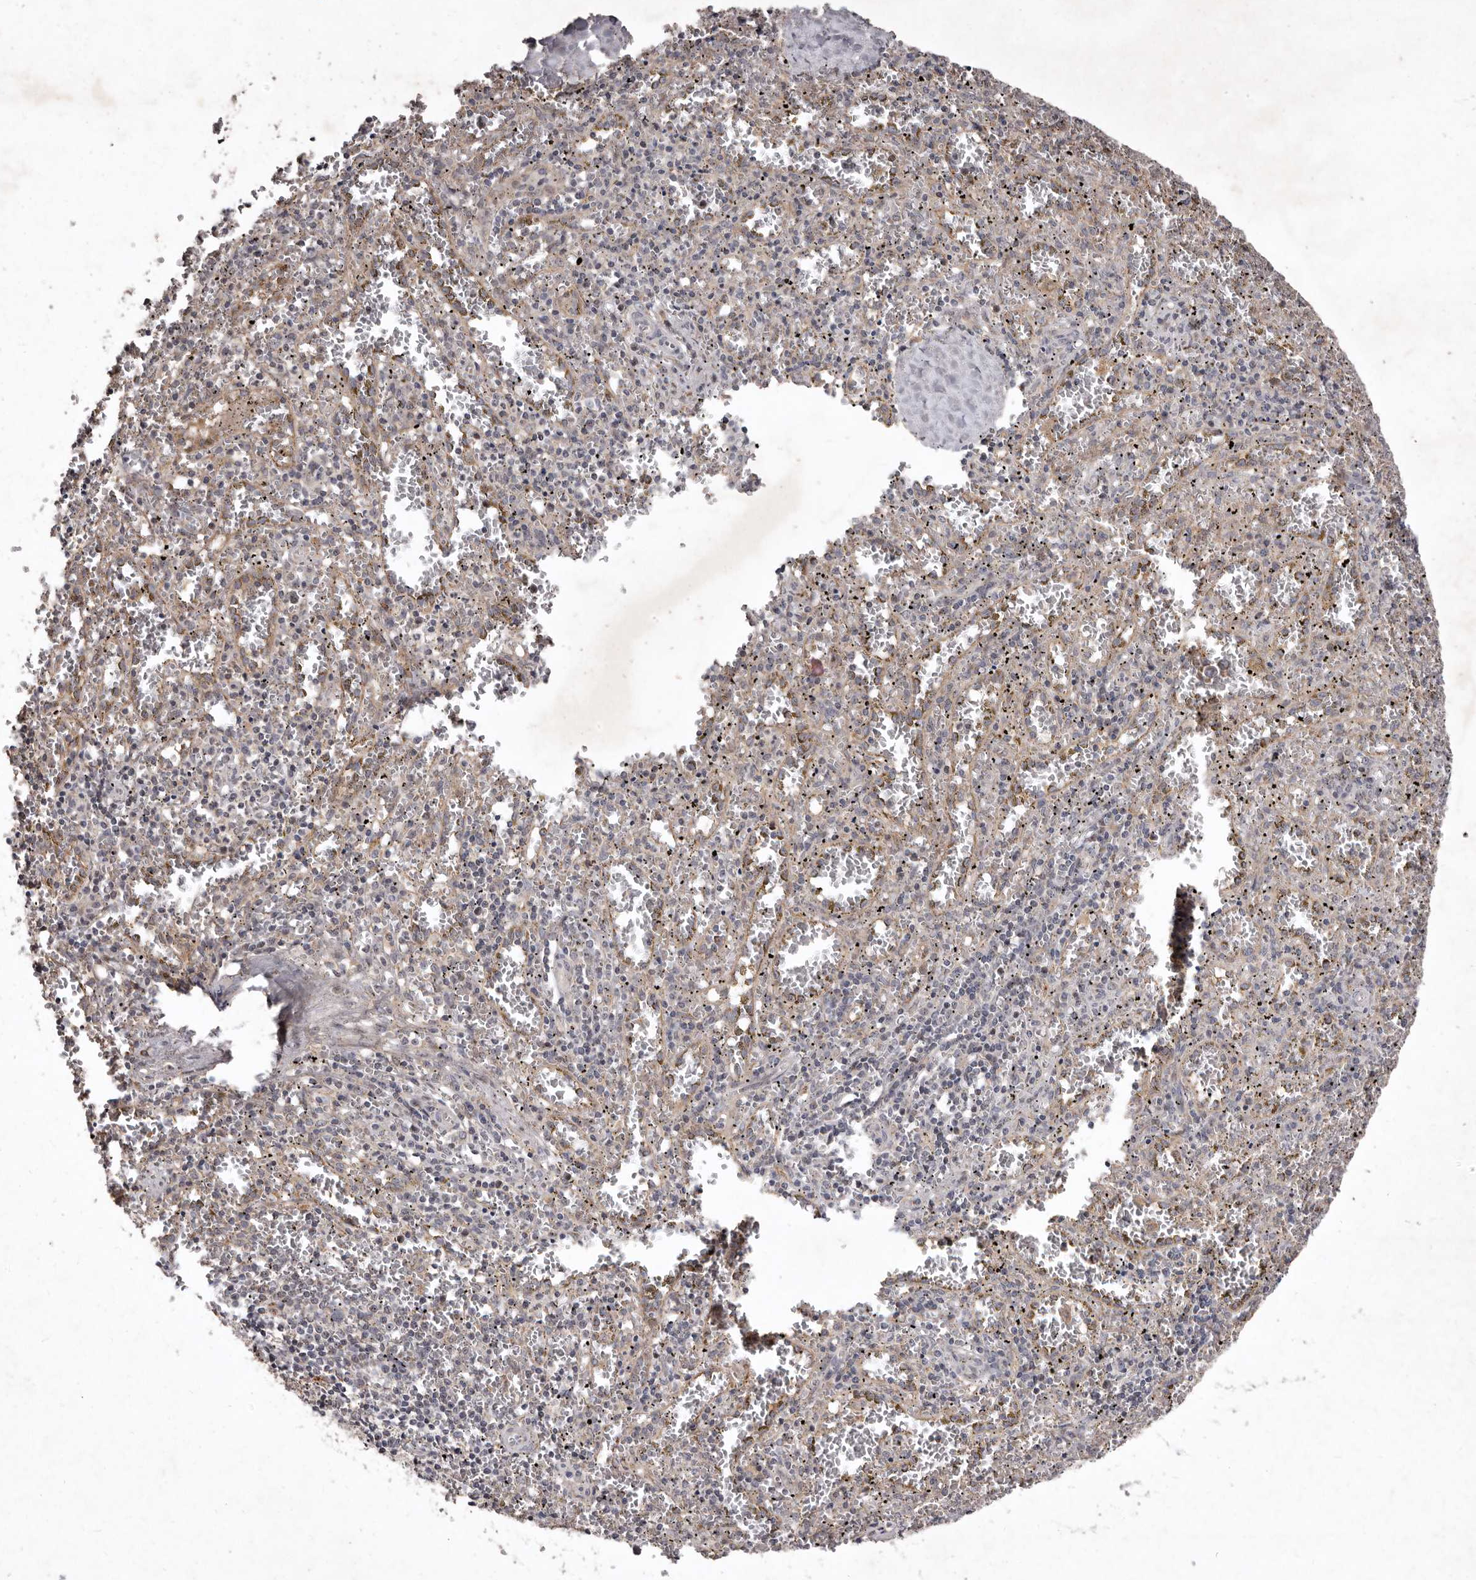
{"staining": {"intensity": "negative", "quantity": "none", "location": "none"}, "tissue": "spleen", "cell_type": "Cells in red pulp", "image_type": "normal", "snomed": [{"axis": "morphology", "description": "Normal tissue, NOS"}, {"axis": "topography", "description": "Spleen"}], "caption": "This is an immunohistochemistry image of normal human spleen. There is no positivity in cells in red pulp.", "gene": "FLAD1", "patient": {"sex": "male", "age": 11}}